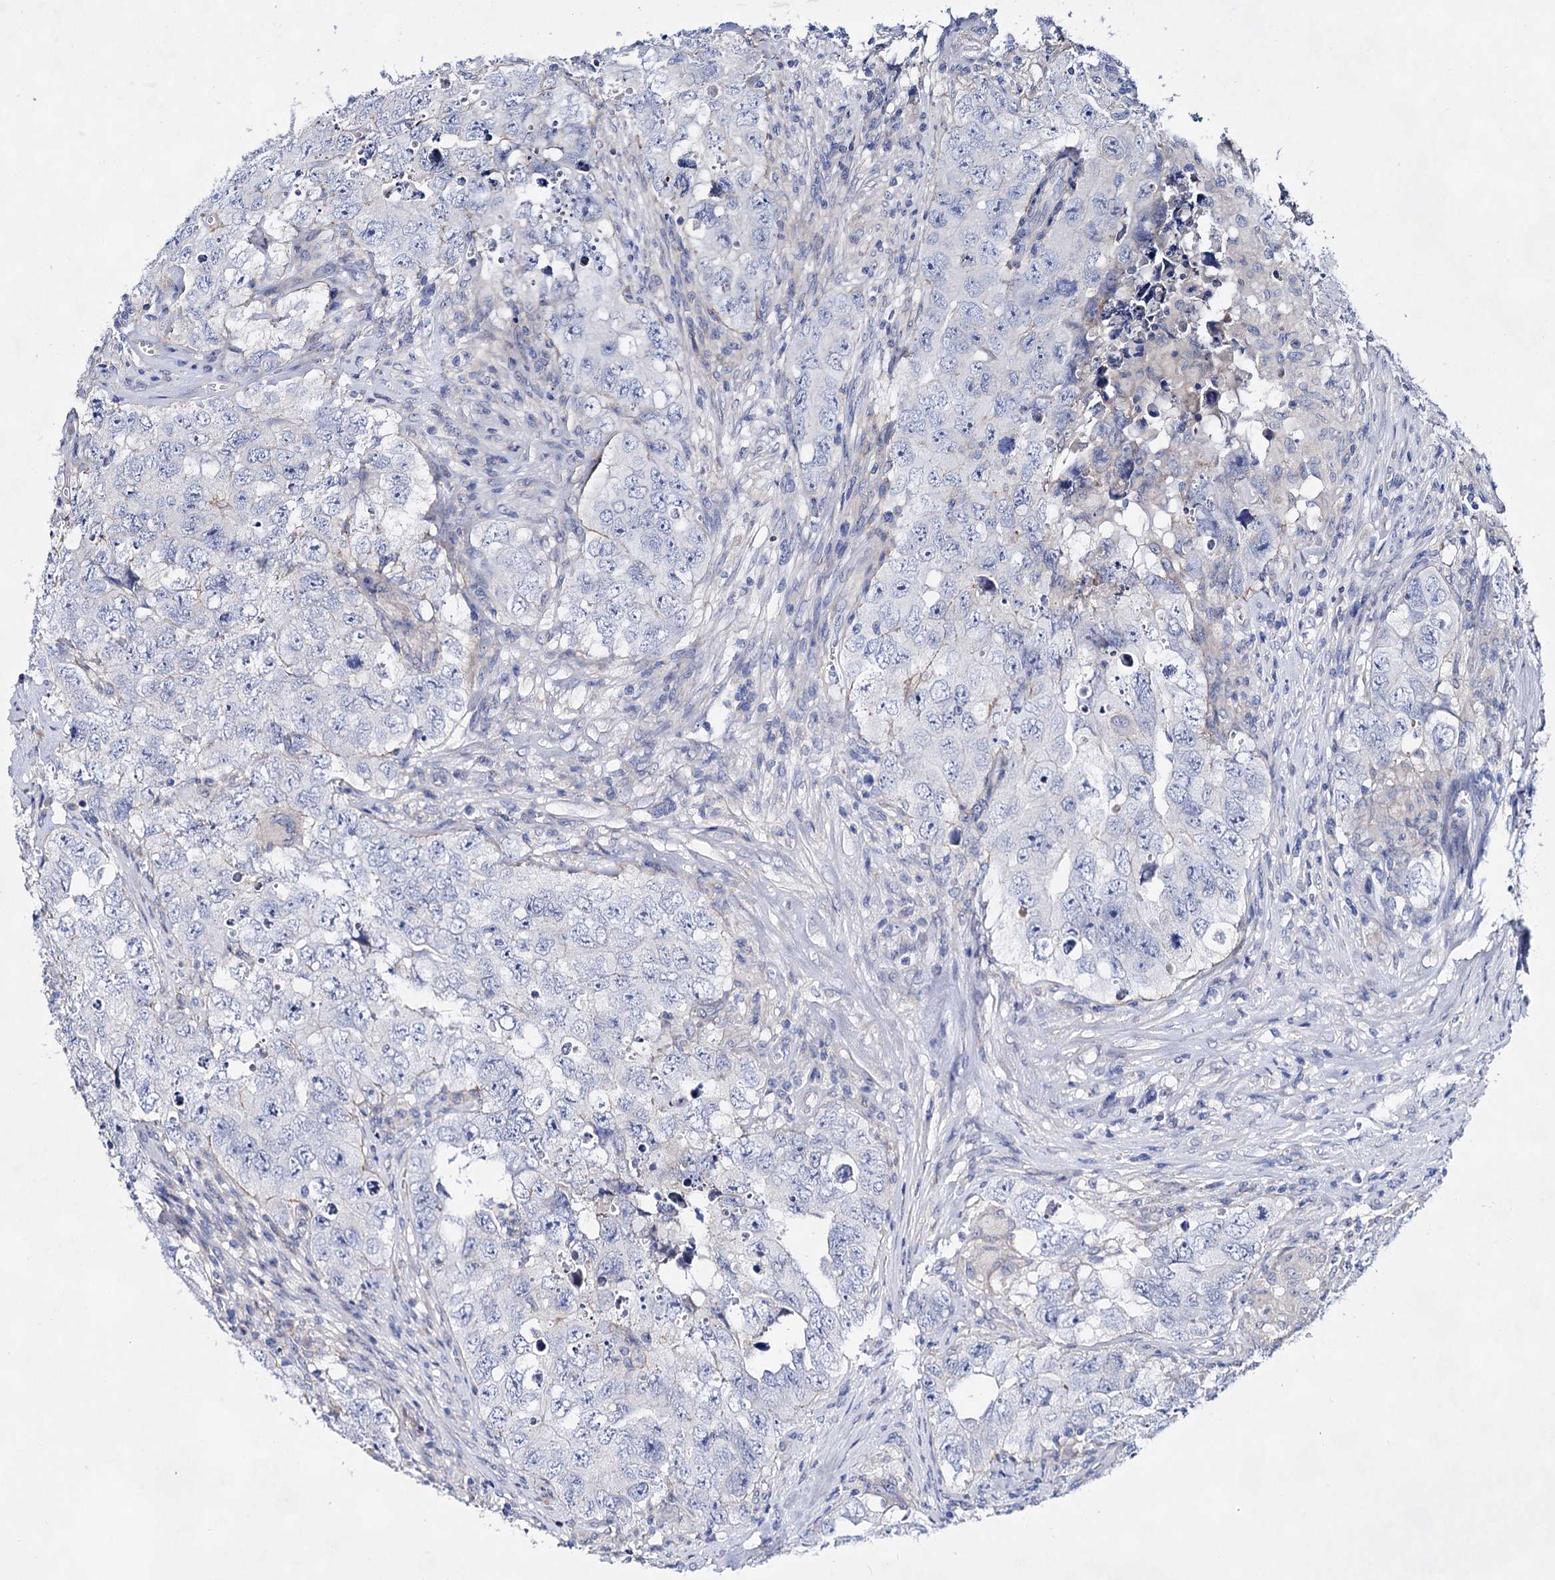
{"staining": {"intensity": "negative", "quantity": "none", "location": "none"}, "tissue": "testis cancer", "cell_type": "Tumor cells", "image_type": "cancer", "snomed": [{"axis": "morphology", "description": "Seminoma, NOS"}, {"axis": "morphology", "description": "Carcinoma, Embryonal, NOS"}, {"axis": "topography", "description": "Testis"}], "caption": "IHC of human testis embryonal carcinoma exhibits no positivity in tumor cells.", "gene": "PLIN1", "patient": {"sex": "male", "age": 43}}